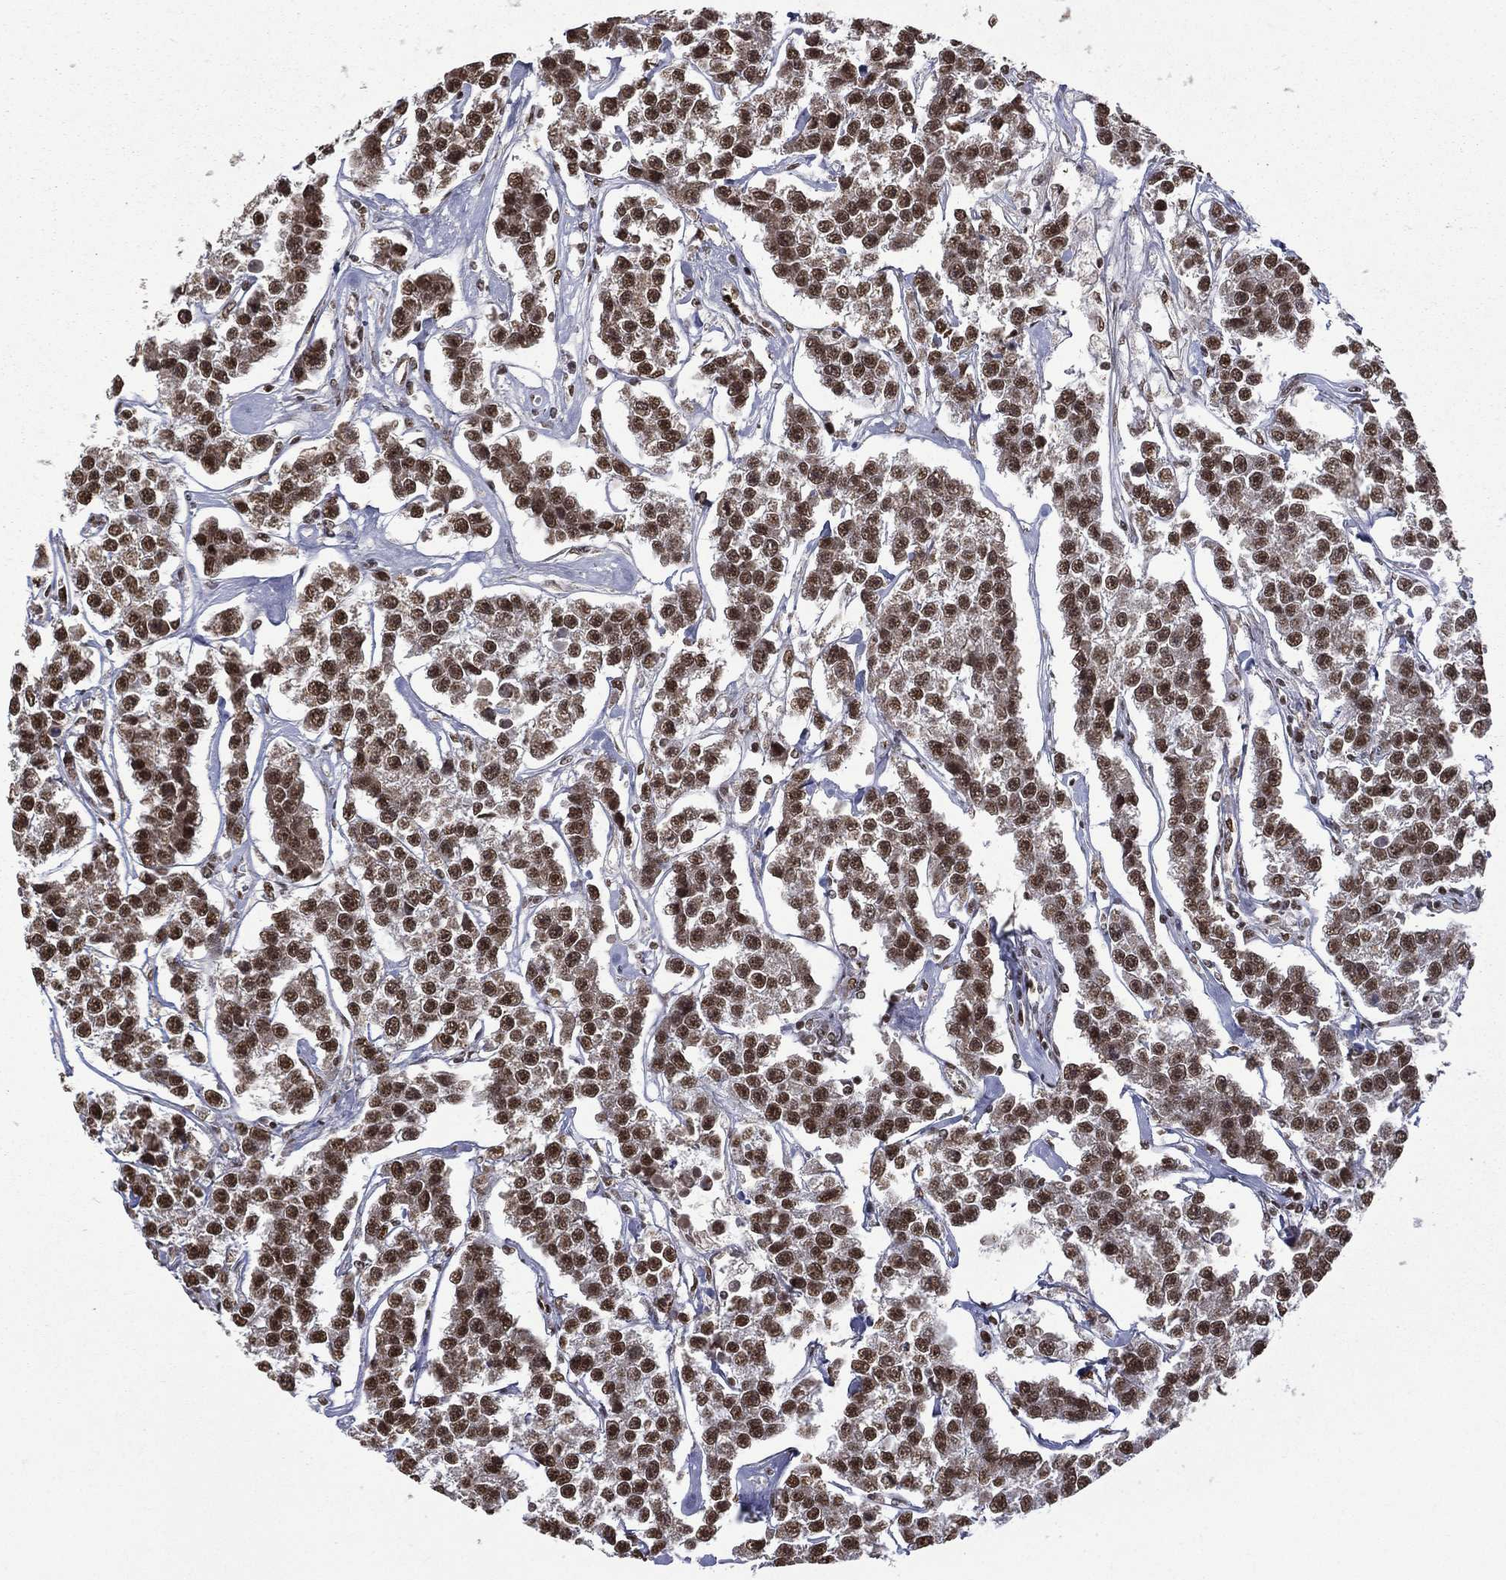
{"staining": {"intensity": "strong", "quantity": ">75%", "location": "nuclear"}, "tissue": "testis cancer", "cell_type": "Tumor cells", "image_type": "cancer", "snomed": [{"axis": "morphology", "description": "Seminoma, NOS"}, {"axis": "topography", "description": "Testis"}], "caption": "Human testis cancer stained for a protein (brown) displays strong nuclear positive expression in approximately >75% of tumor cells.", "gene": "C5orf24", "patient": {"sex": "male", "age": 59}}